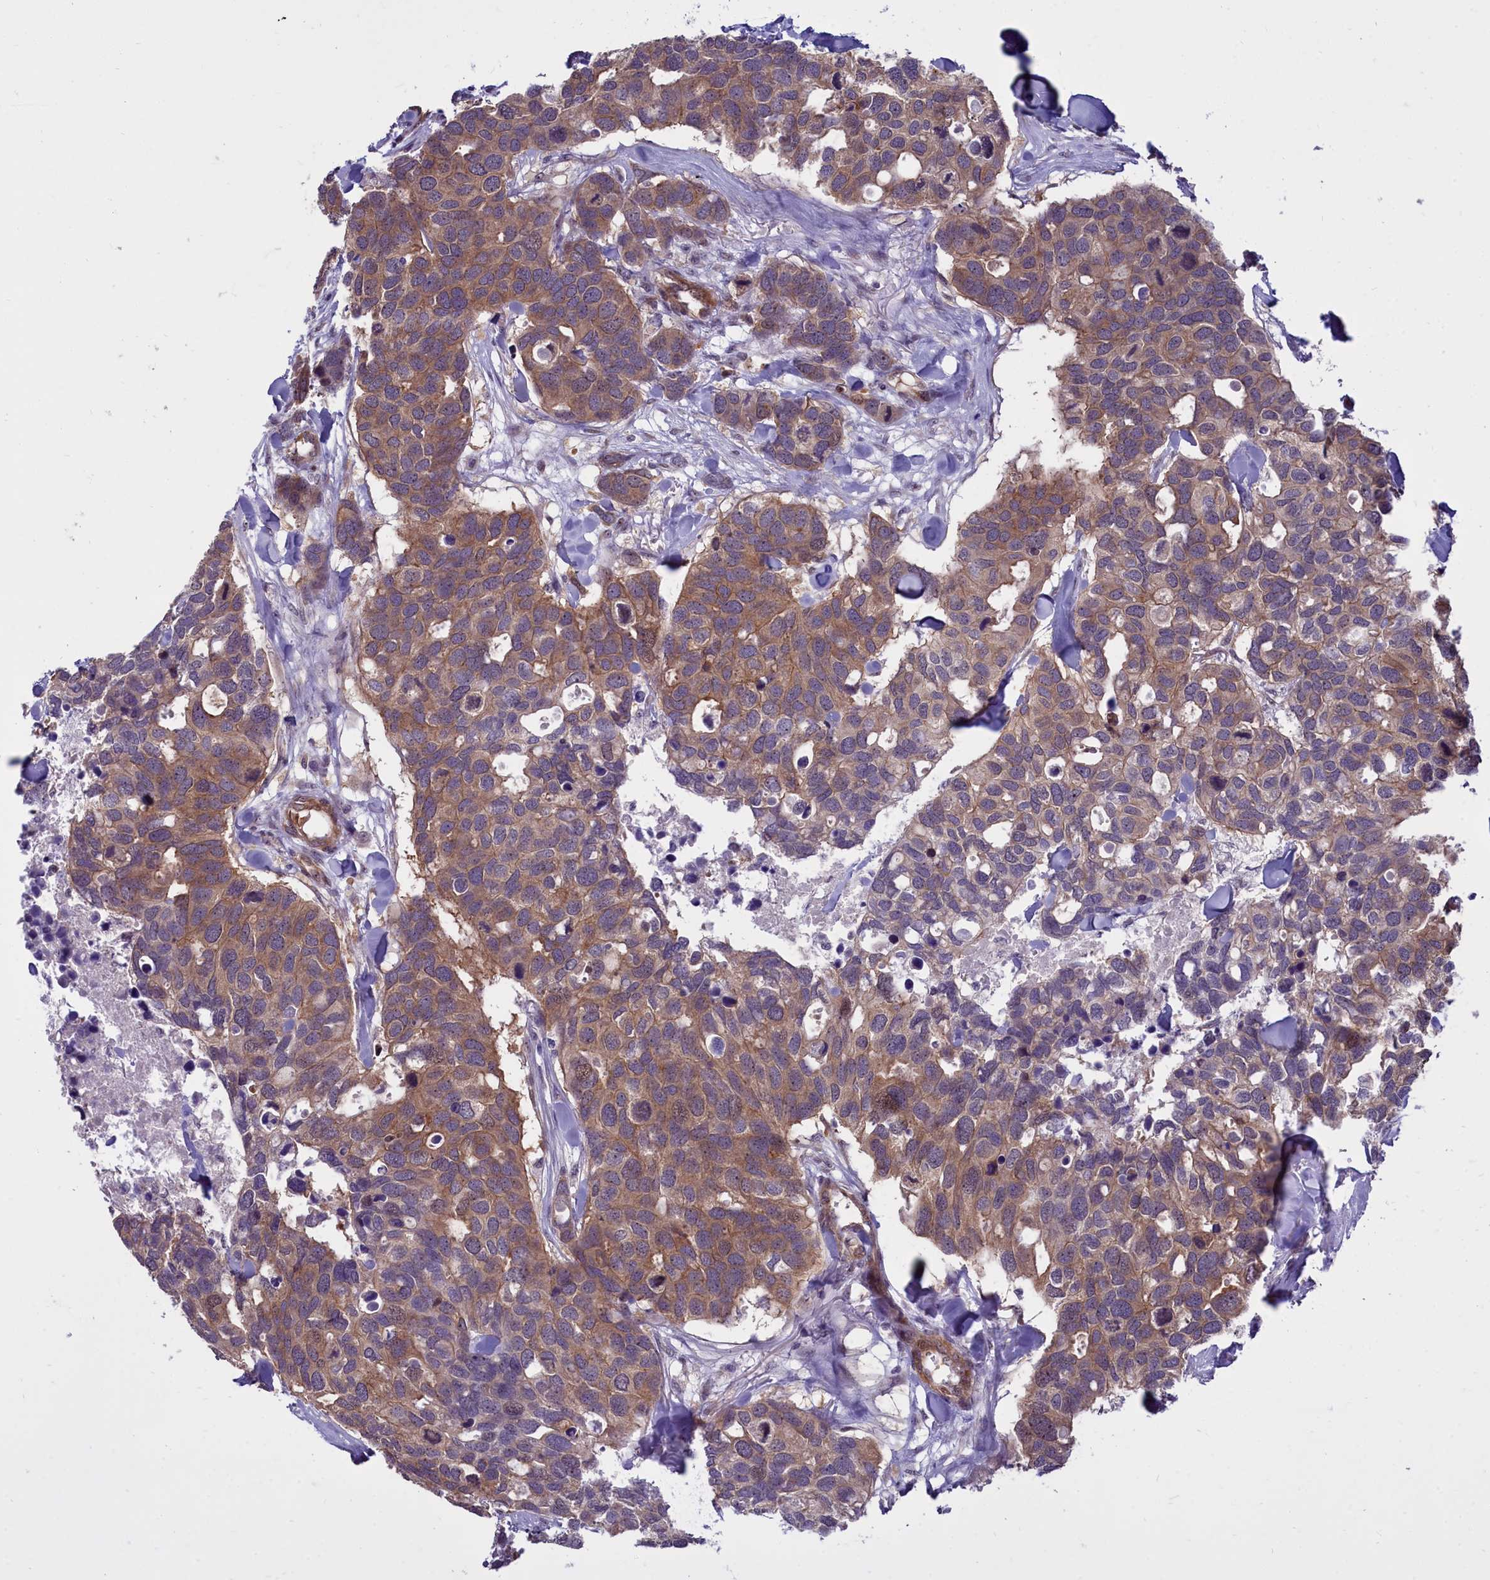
{"staining": {"intensity": "moderate", "quantity": ">75%", "location": "cytoplasmic/membranous"}, "tissue": "breast cancer", "cell_type": "Tumor cells", "image_type": "cancer", "snomed": [{"axis": "morphology", "description": "Duct carcinoma"}, {"axis": "topography", "description": "Breast"}], "caption": "A brown stain labels moderate cytoplasmic/membranous positivity of a protein in human breast cancer (invasive ductal carcinoma) tumor cells.", "gene": "BCAR1", "patient": {"sex": "female", "age": 83}}